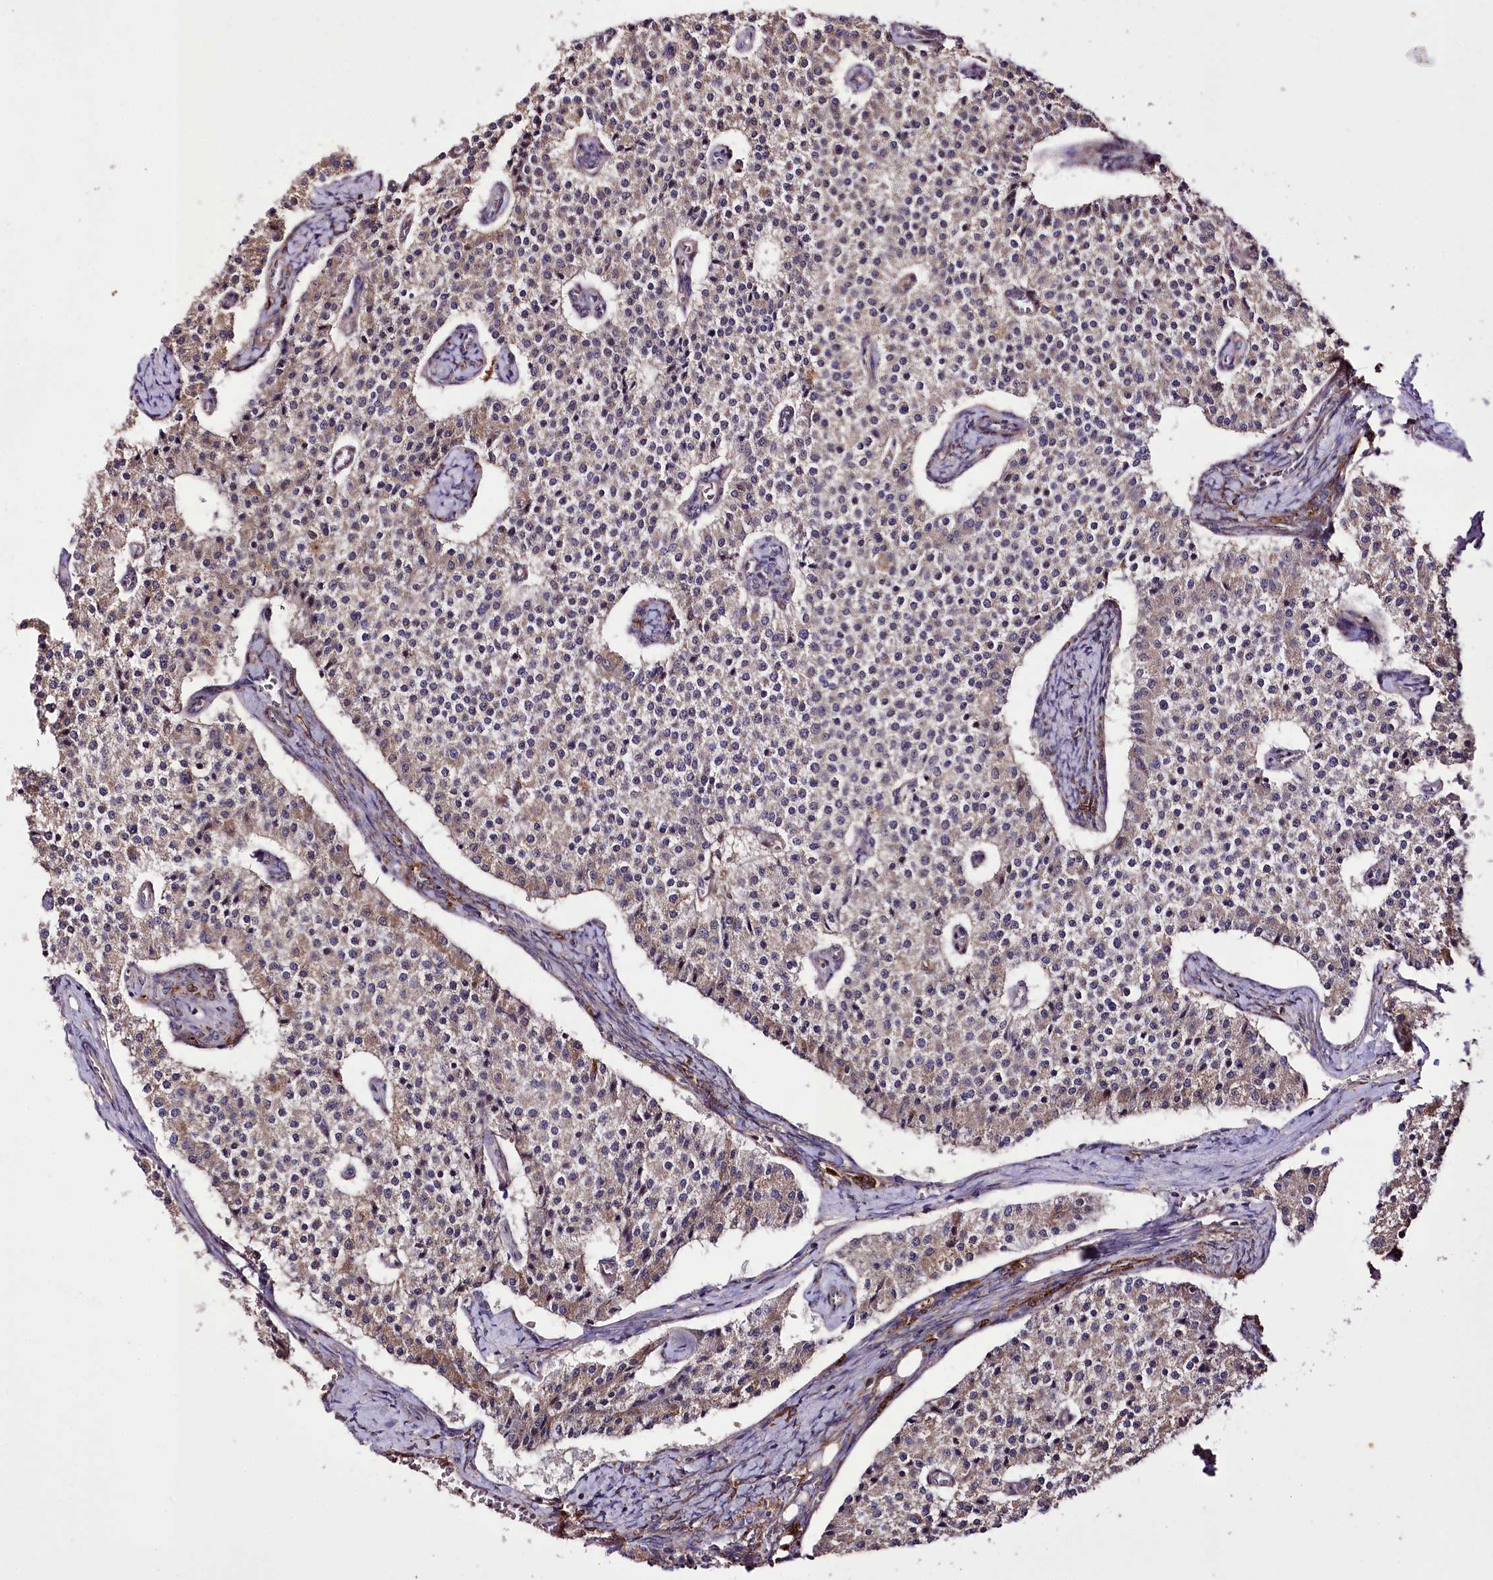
{"staining": {"intensity": "weak", "quantity": "<25%", "location": "cytoplasmic/membranous"}, "tissue": "carcinoid", "cell_type": "Tumor cells", "image_type": "cancer", "snomed": [{"axis": "morphology", "description": "Carcinoid, malignant, NOS"}, {"axis": "topography", "description": "Colon"}], "caption": "IHC image of carcinoid (malignant) stained for a protein (brown), which displays no positivity in tumor cells.", "gene": "WWC1", "patient": {"sex": "female", "age": 52}}